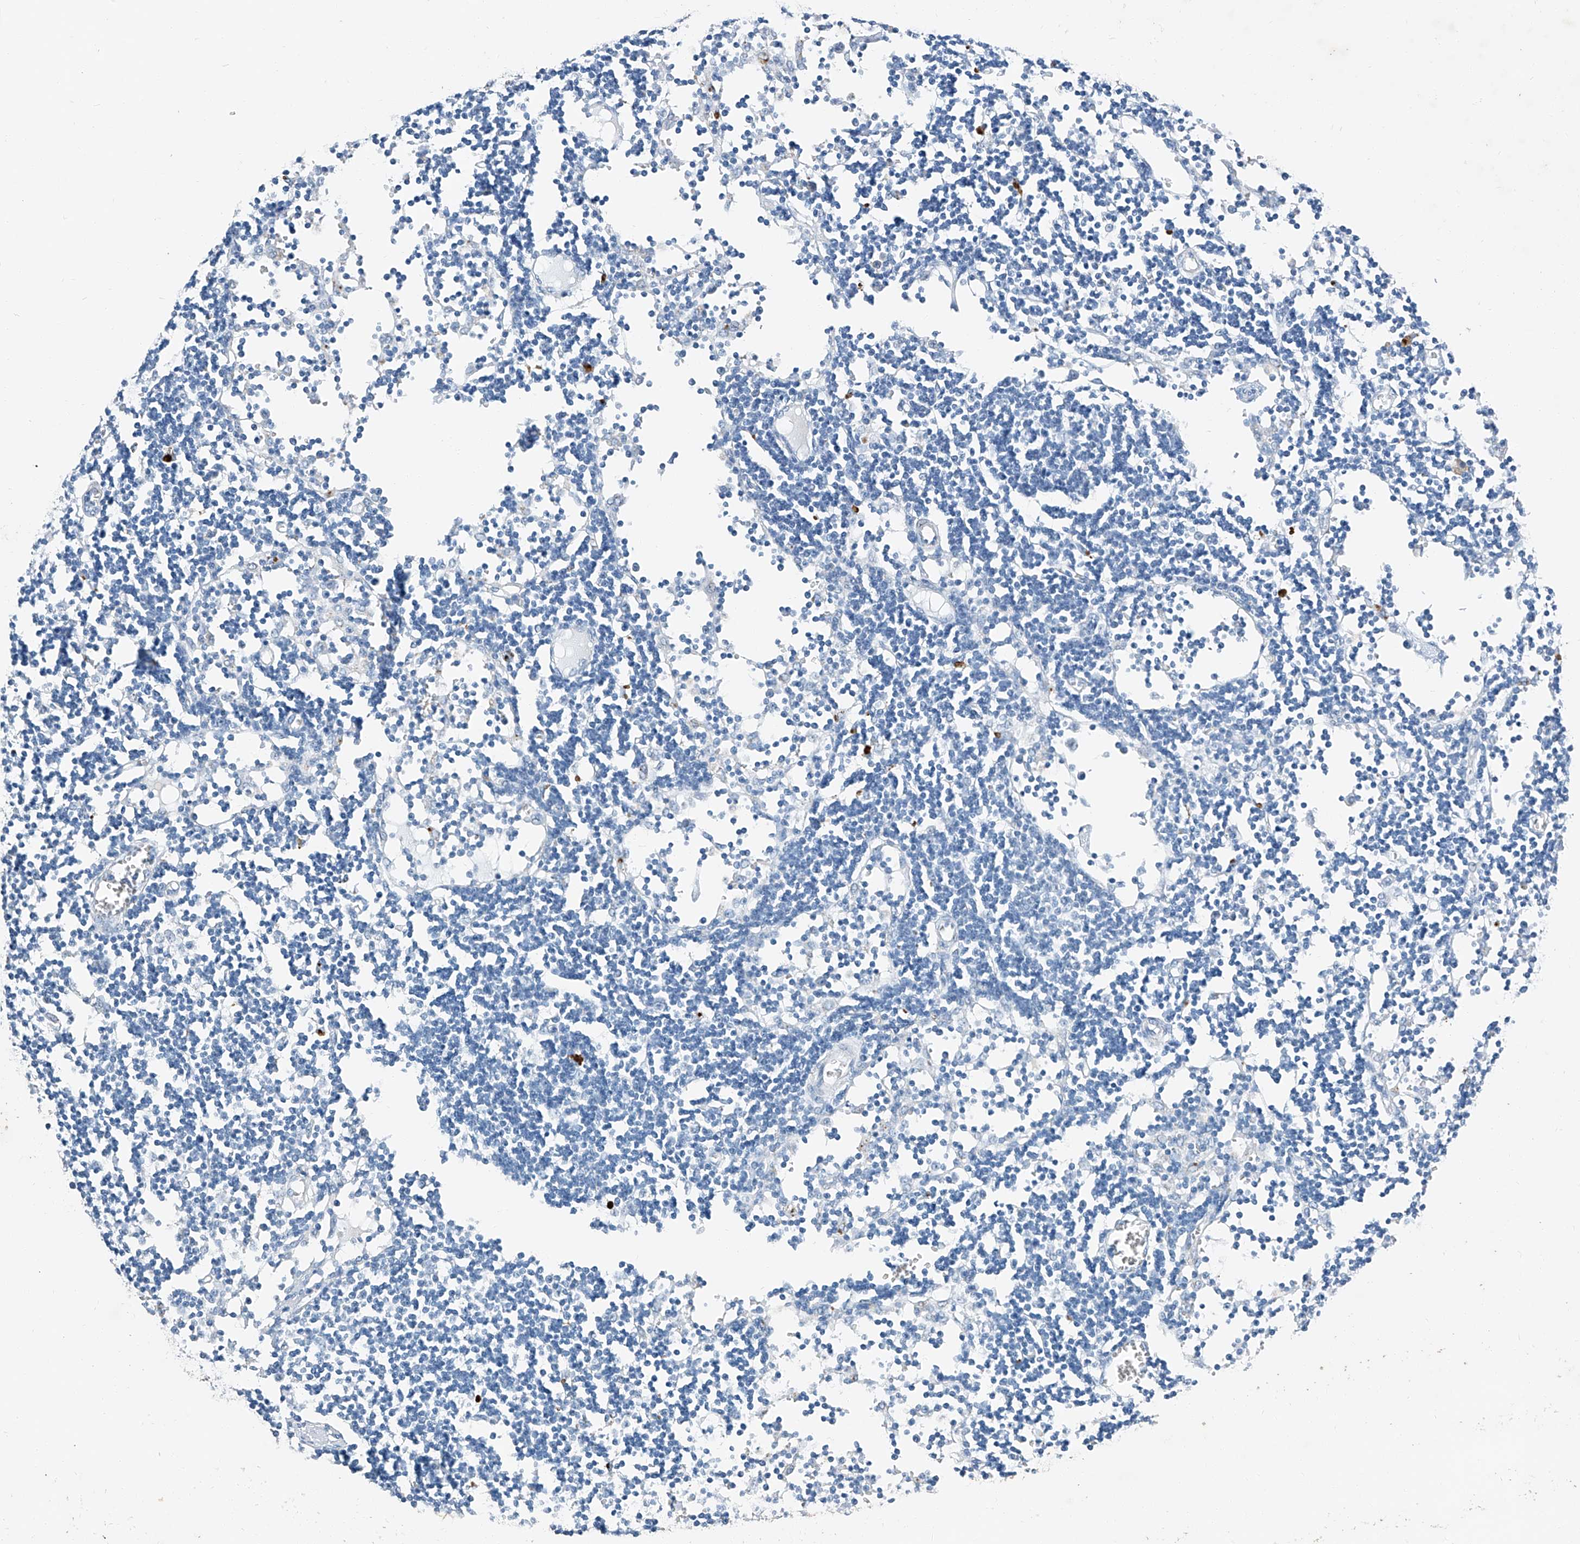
{"staining": {"intensity": "negative", "quantity": "none", "location": "none"}, "tissue": "lymph node", "cell_type": "Germinal center cells", "image_type": "normal", "snomed": [{"axis": "morphology", "description": "Normal tissue, NOS"}, {"axis": "topography", "description": "Lymph node"}], "caption": "Histopathology image shows no significant protein expression in germinal center cells of unremarkable lymph node.", "gene": "MDGA1", "patient": {"sex": "female", "age": 11}}